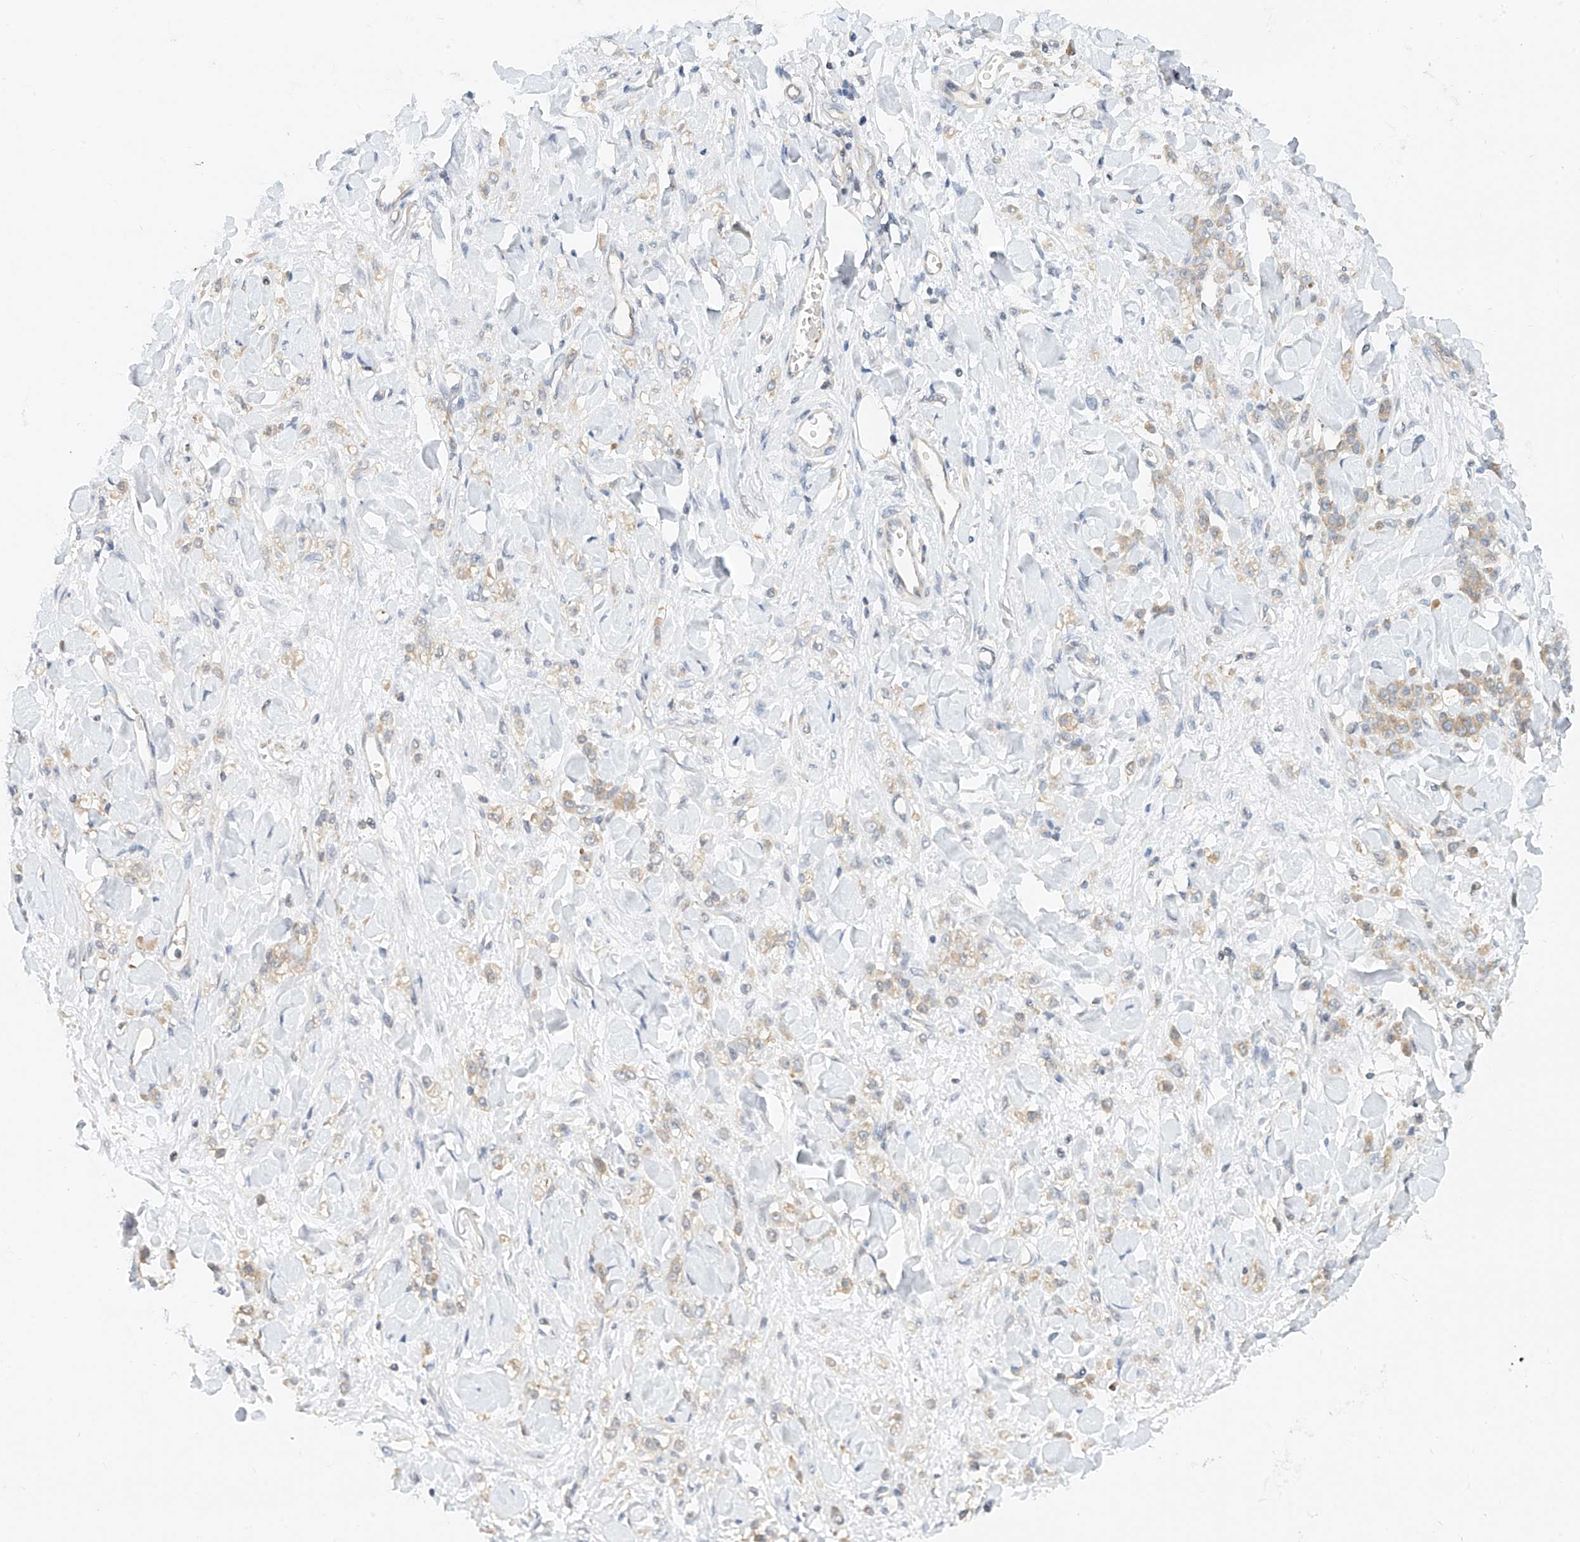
{"staining": {"intensity": "weak", "quantity": "25%-75%", "location": "cytoplasmic/membranous"}, "tissue": "stomach cancer", "cell_type": "Tumor cells", "image_type": "cancer", "snomed": [{"axis": "morphology", "description": "Normal tissue, NOS"}, {"axis": "morphology", "description": "Adenocarcinoma, NOS"}, {"axis": "topography", "description": "Stomach"}], "caption": "IHC staining of stomach cancer (adenocarcinoma), which shows low levels of weak cytoplasmic/membranous positivity in about 25%-75% of tumor cells indicating weak cytoplasmic/membranous protein expression. The staining was performed using DAB (brown) for protein detection and nuclei were counterstained in hematoxylin (blue).", "gene": "PPA2", "patient": {"sex": "male", "age": 82}}